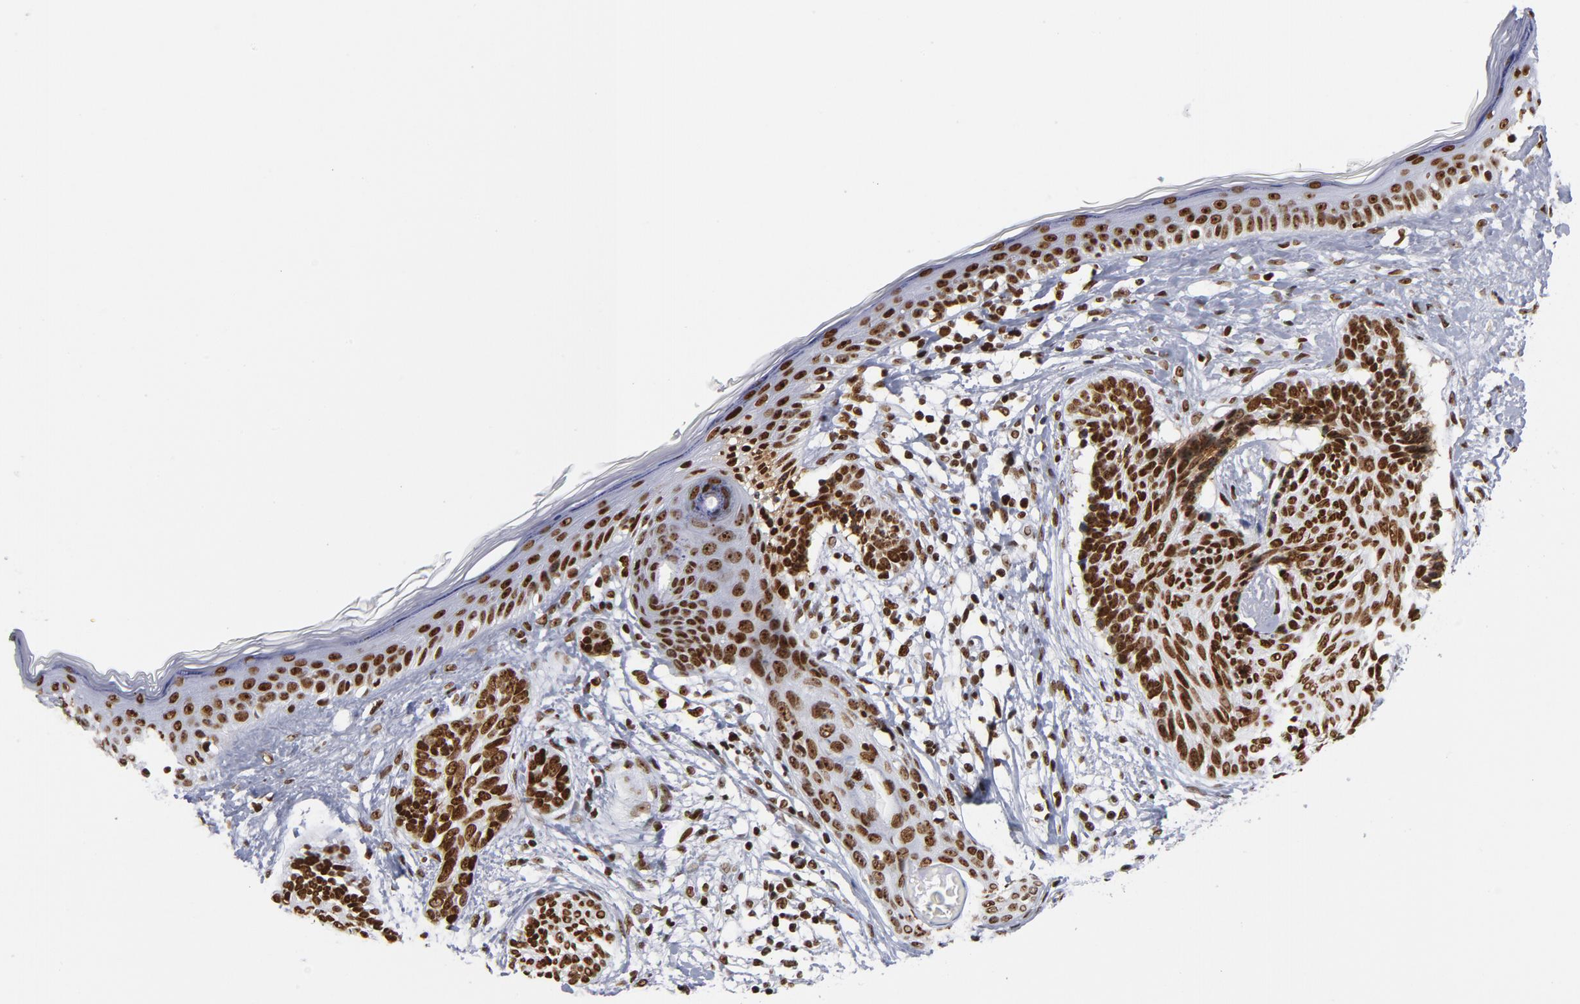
{"staining": {"intensity": "moderate", "quantity": ">75%", "location": "nuclear"}, "tissue": "skin cancer", "cell_type": "Tumor cells", "image_type": "cancer", "snomed": [{"axis": "morphology", "description": "Normal tissue, NOS"}, {"axis": "morphology", "description": "Basal cell carcinoma"}, {"axis": "topography", "description": "Skin"}], "caption": "Brown immunohistochemical staining in skin cancer reveals moderate nuclear positivity in about >75% of tumor cells.", "gene": "TOP2B", "patient": {"sex": "male", "age": 63}}